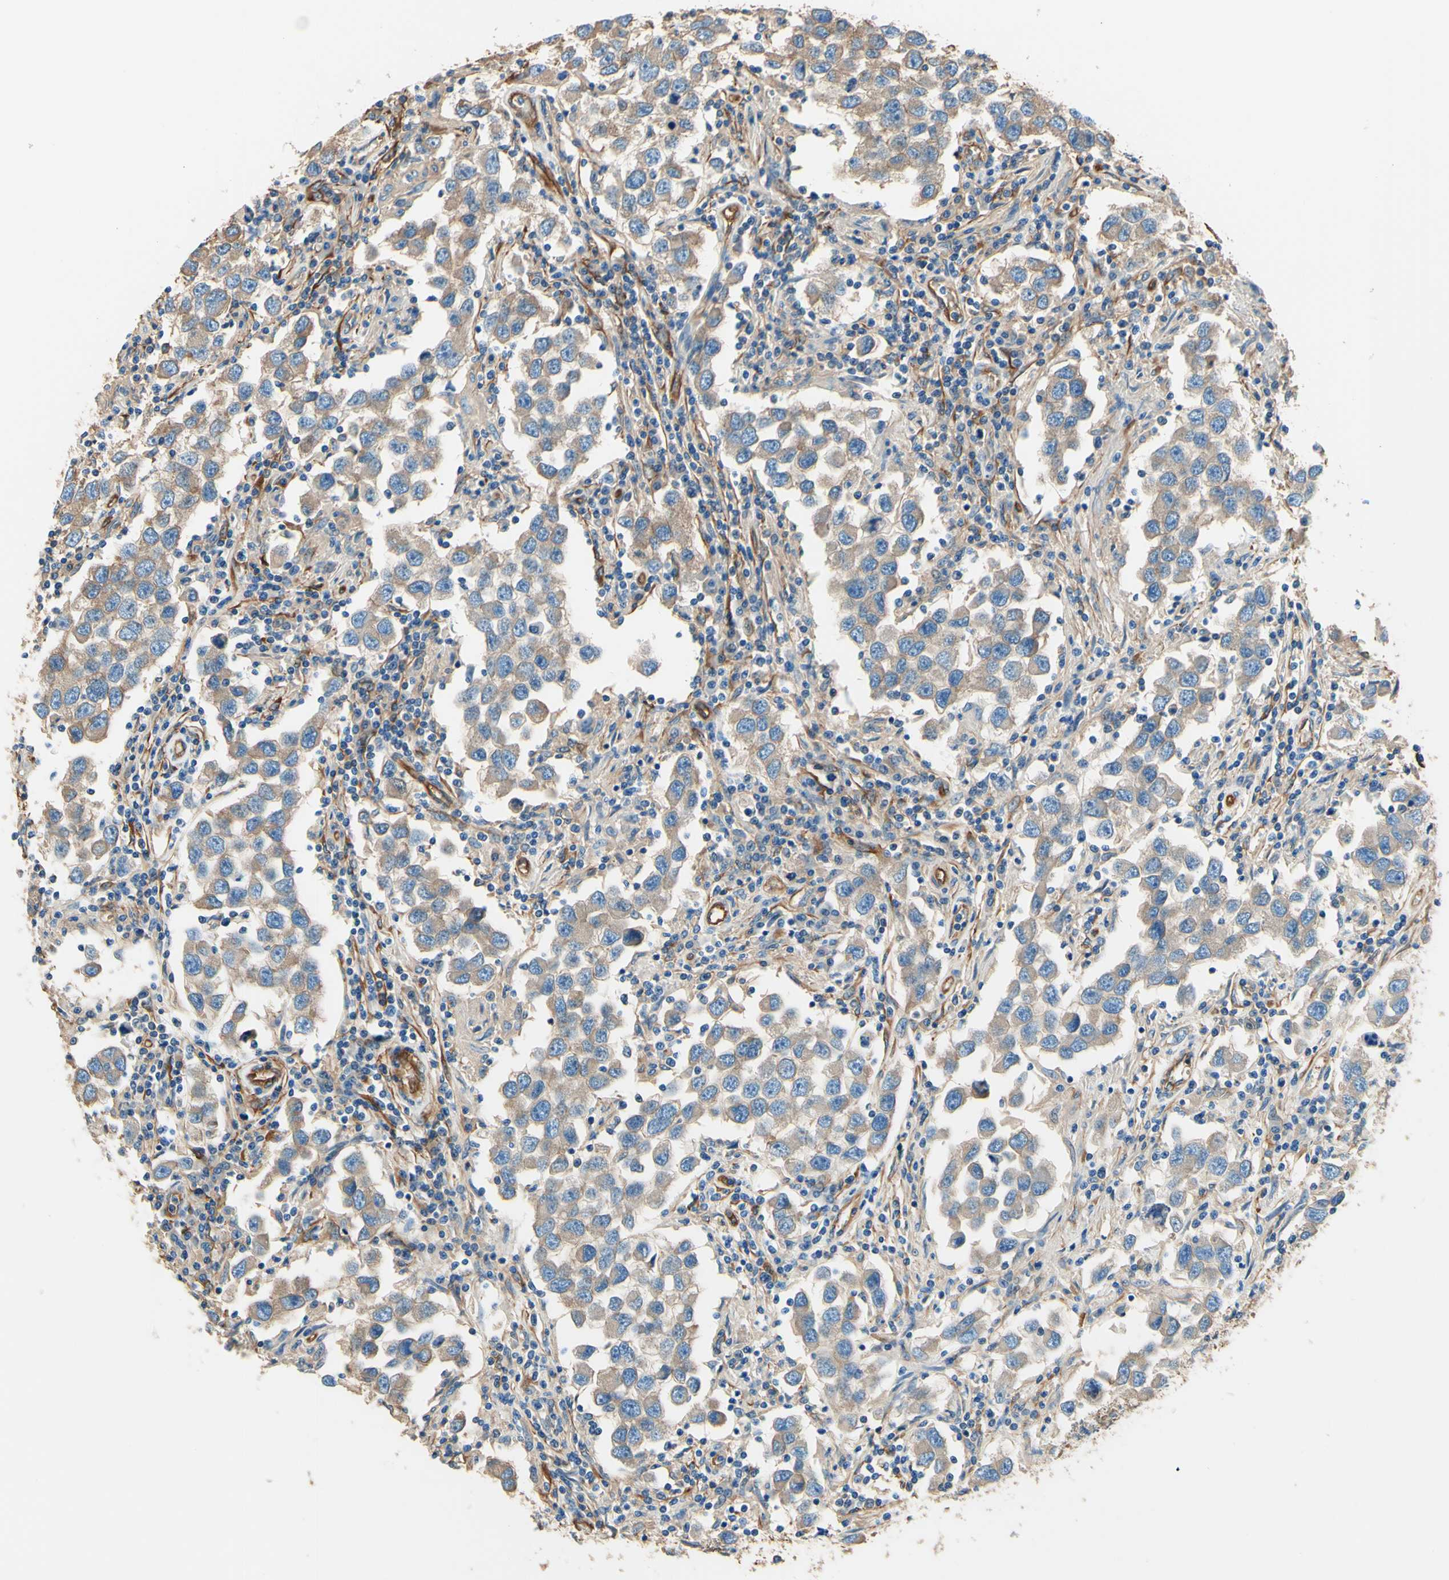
{"staining": {"intensity": "weak", "quantity": ">75%", "location": "cytoplasmic/membranous"}, "tissue": "testis cancer", "cell_type": "Tumor cells", "image_type": "cancer", "snomed": [{"axis": "morphology", "description": "Carcinoma, Embryonal, NOS"}, {"axis": "topography", "description": "Testis"}], "caption": "Immunohistochemistry (IHC) histopathology image of neoplastic tissue: testis cancer (embryonal carcinoma) stained using immunohistochemistry (IHC) shows low levels of weak protein expression localized specifically in the cytoplasmic/membranous of tumor cells, appearing as a cytoplasmic/membranous brown color.", "gene": "DPYSL3", "patient": {"sex": "male", "age": 21}}